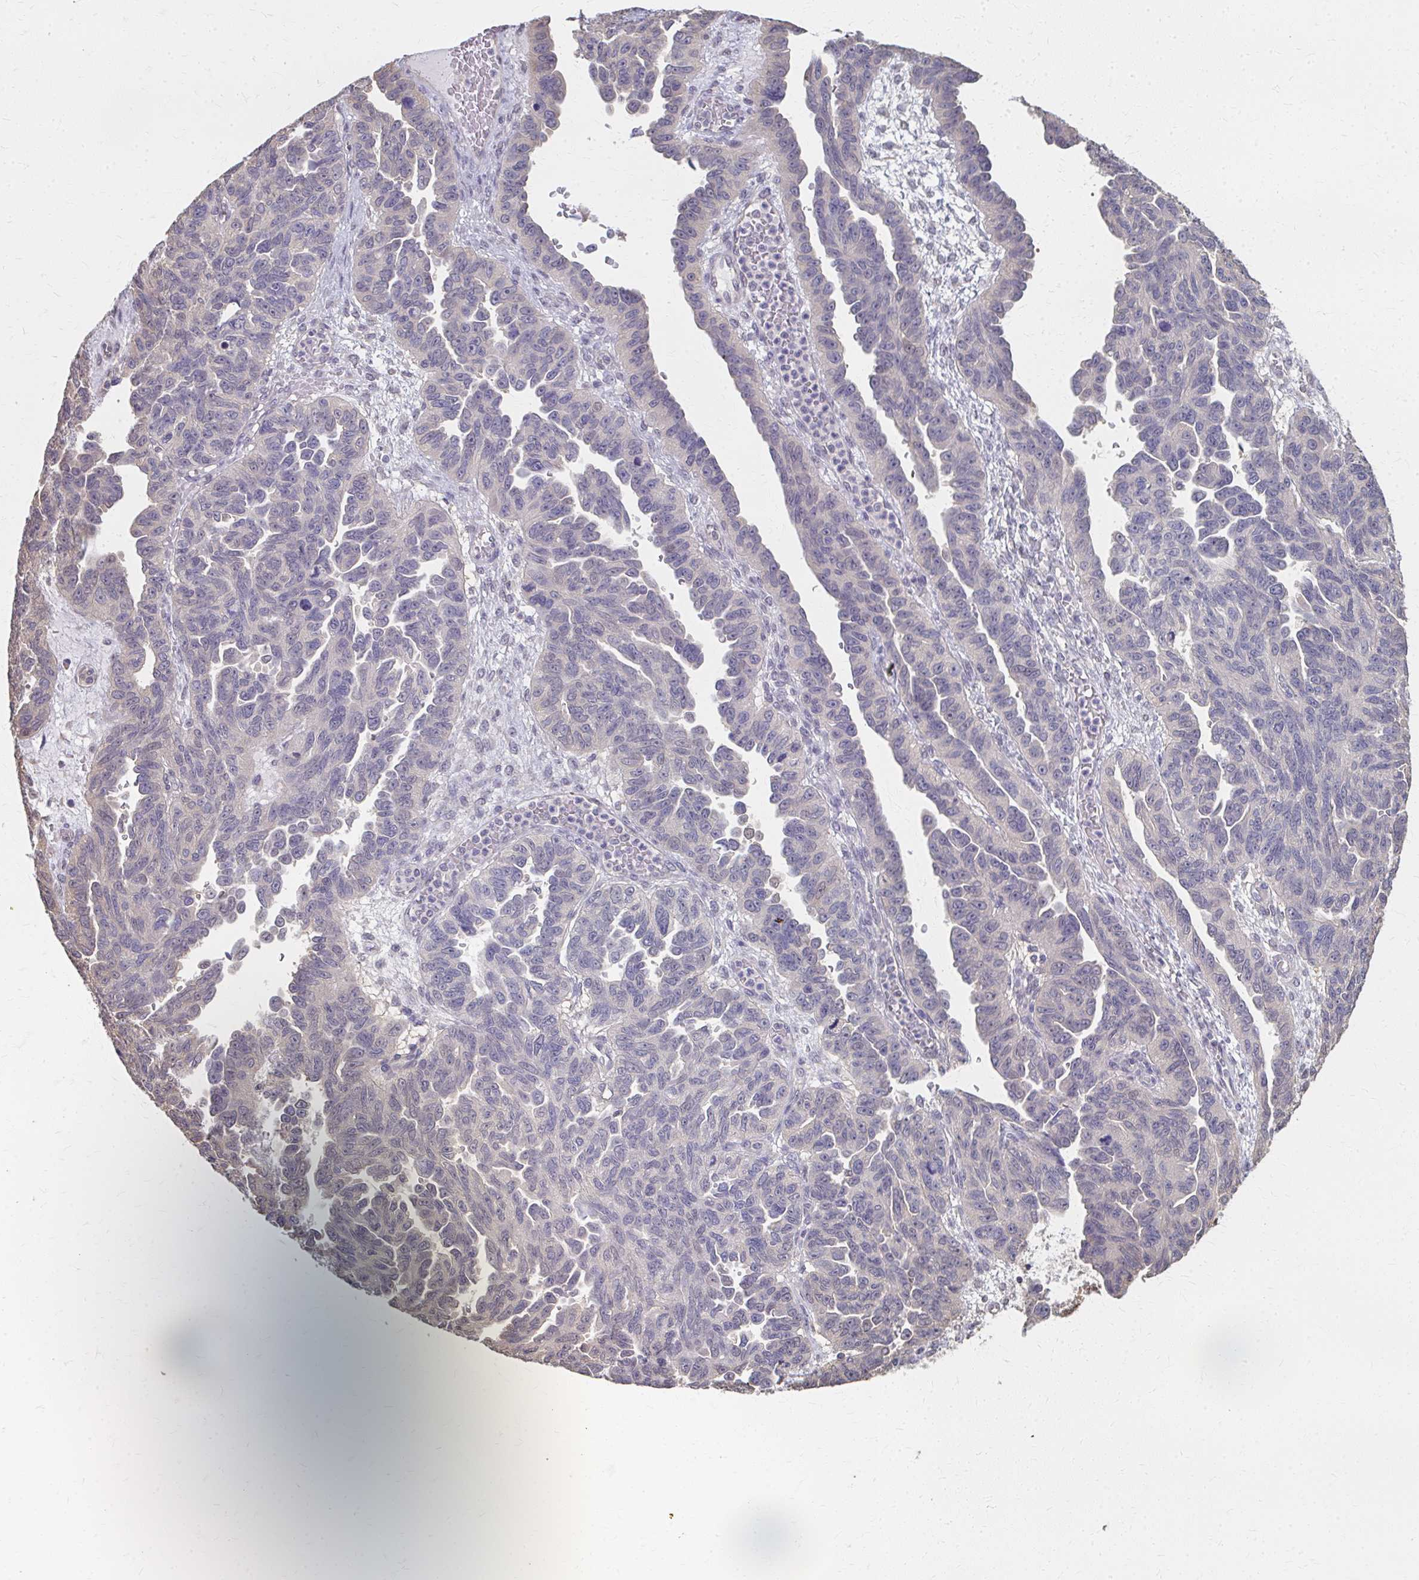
{"staining": {"intensity": "weak", "quantity": "25%-75%", "location": "cytoplasmic/membranous"}, "tissue": "ovarian cancer", "cell_type": "Tumor cells", "image_type": "cancer", "snomed": [{"axis": "morphology", "description": "Cystadenocarcinoma, serous, NOS"}, {"axis": "topography", "description": "Ovary"}], "caption": "Human ovarian cancer (serous cystadenocarcinoma) stained with a brown dye reveals weak cytoplasmic/membranous positive staining in approximately 25%-75% of tumor cells.", "gene": "RABGAP1L", "patient": {"sex": "female", "age": 64}}